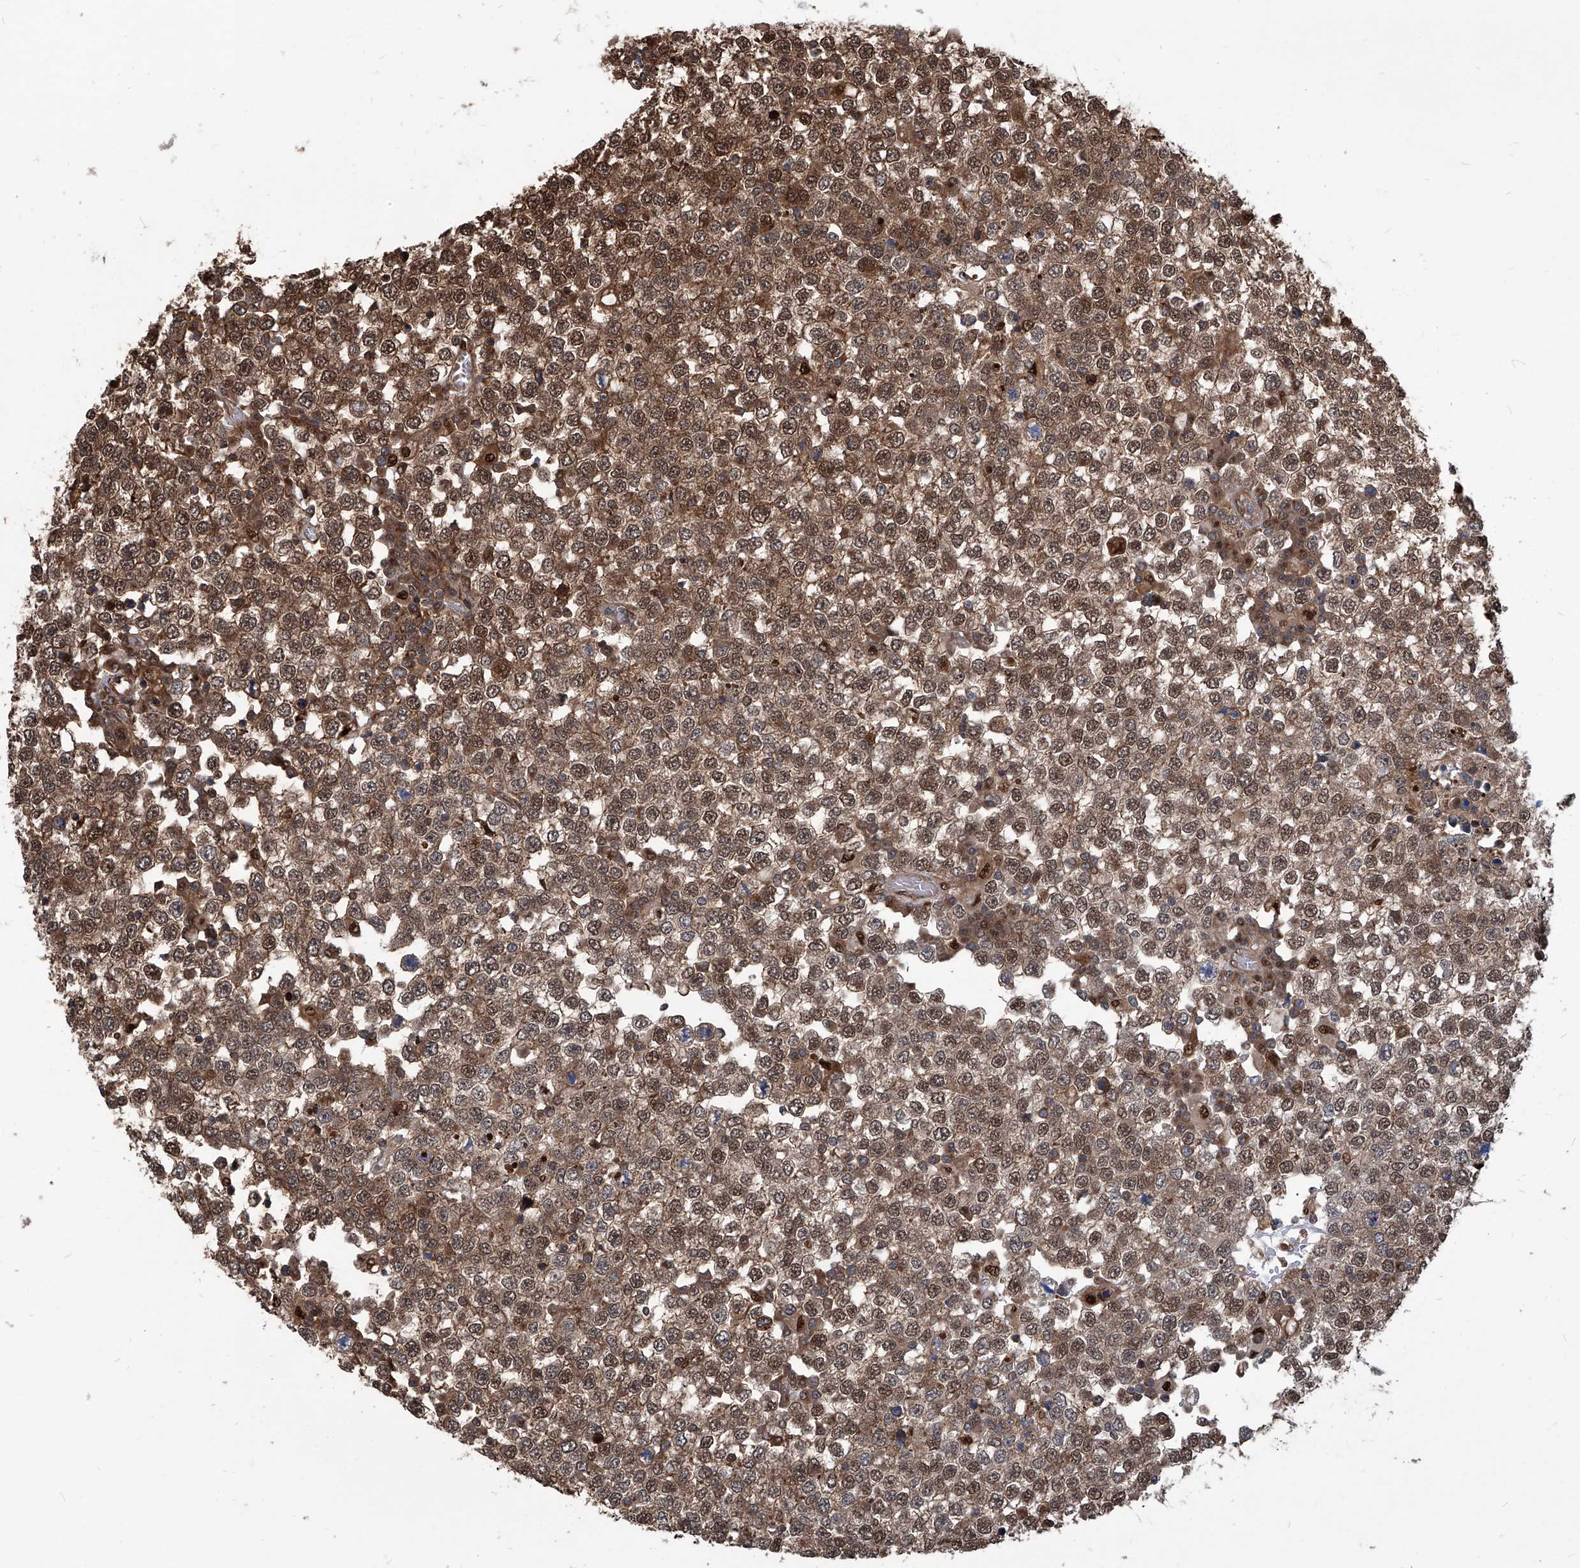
{"staining": {"intensity": "moderate", "quantity": ">75%", "location": "cytoplasmic/membranous,nuclear"}, "tissue": "testis cancer", "cell_type": "Tumor cells", "image_type": "cancer", "snomed": [{"axis": "morphology", "description": "Seminoma, NOS"}, {"axis": "topography", "description": "Testis"}], "caption": "An image showing moderate cytoplasmic/membranous and nuclear staining in approximately >75% of tumor cells in testis seminoma, as visualized by brown immunohistochemical staining.", "gene": "PSMB1", "patient": {"sex": "male", "age": 65}}